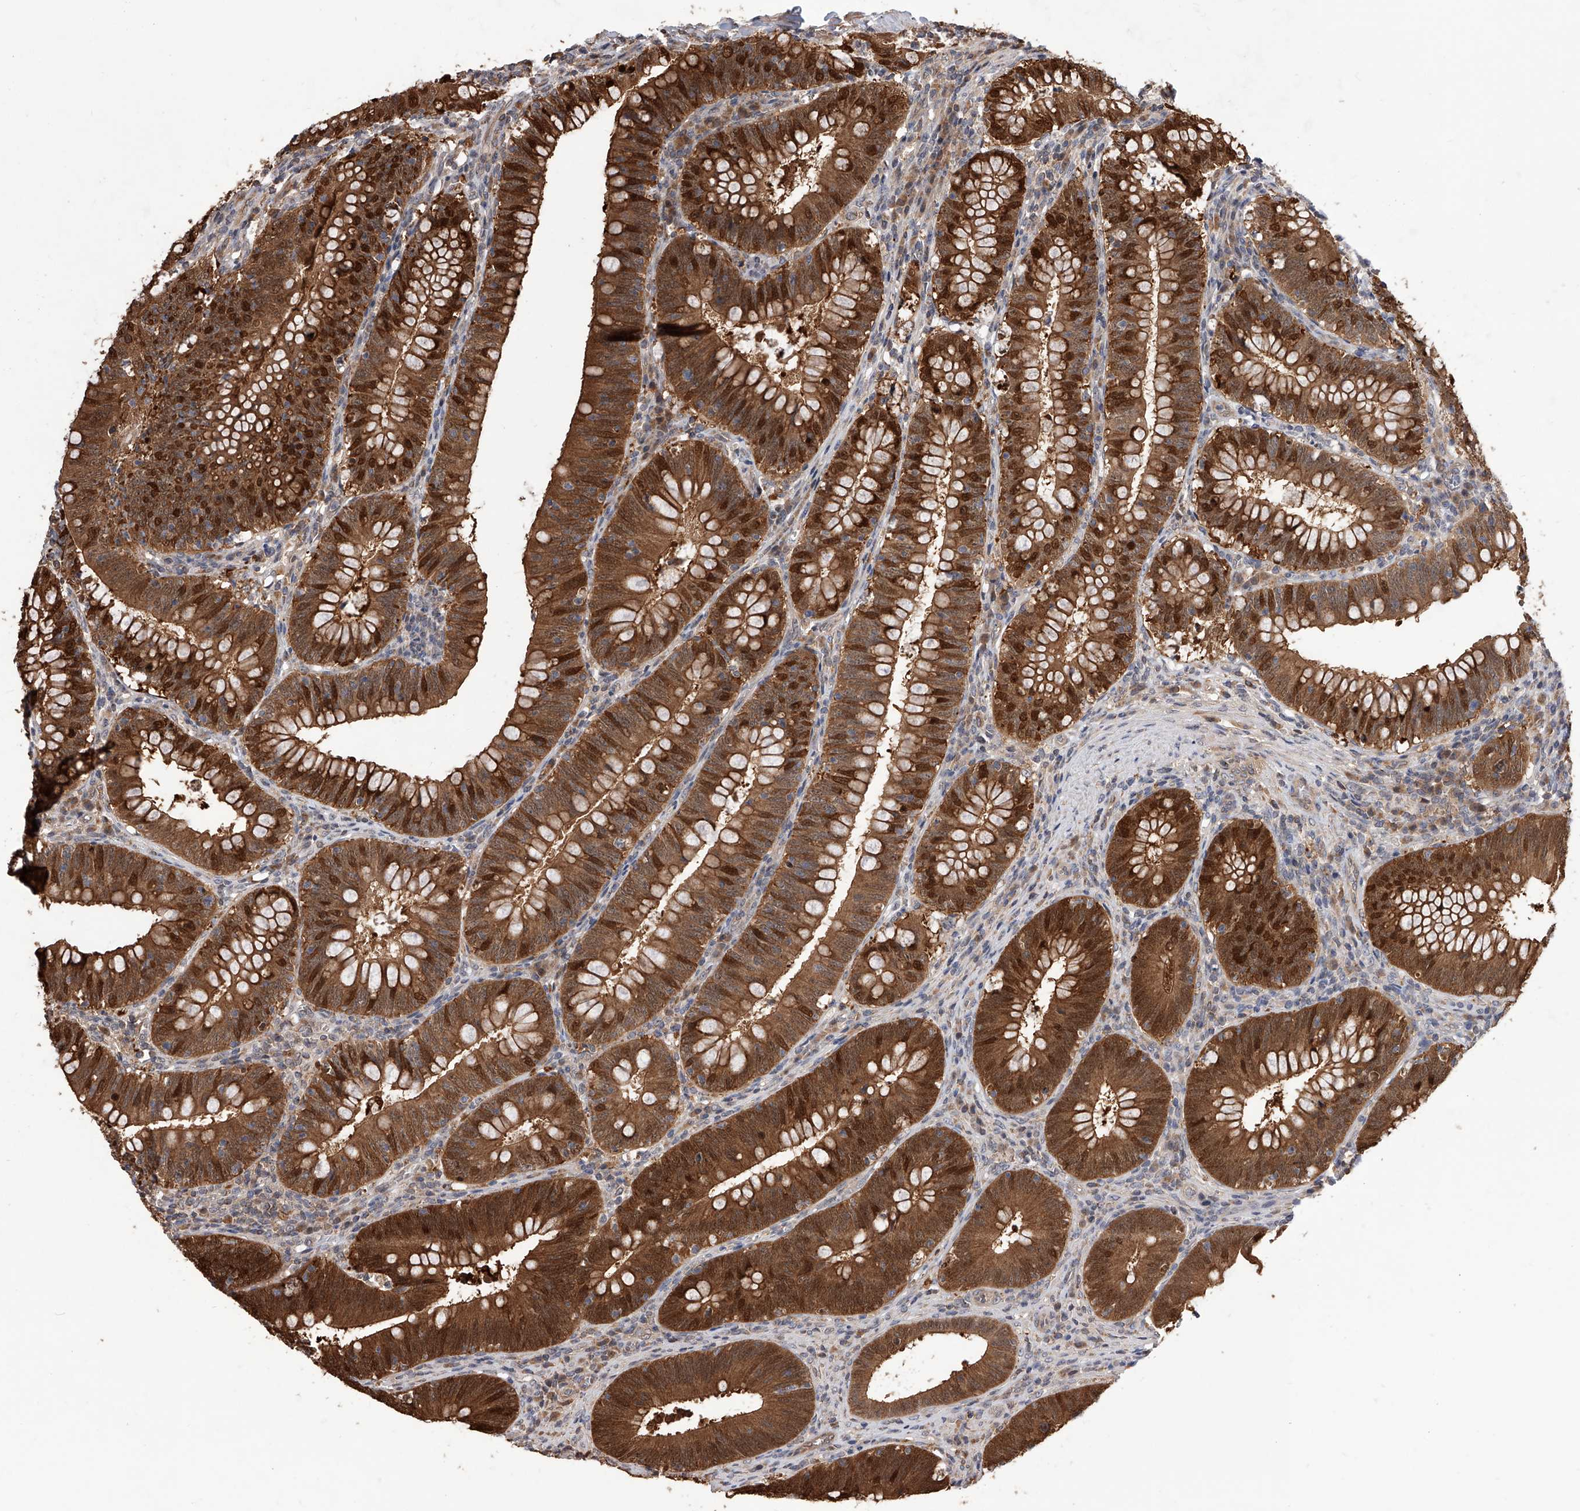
{"staining": {"intensity": "strong", "quantity": ">75%", "location": "cytoplasmic/membranous,nuclear"}, "tissue": "colorectal cancer", "cell_type": "Tumor cells", "image_type": "cancer", "snomed": [{"axis": "morphology", "description": "Normal tissue, NOS"}, {"axis": "topography", "description": "Colon"}], "caption": "A brown stain labels strong cytoplasmic/membranous and nuclear positivity of a protein in human colorectal cancer tumor cells.", "gene": "GMDS", "patient": {"sex": "female", "age": 82}}